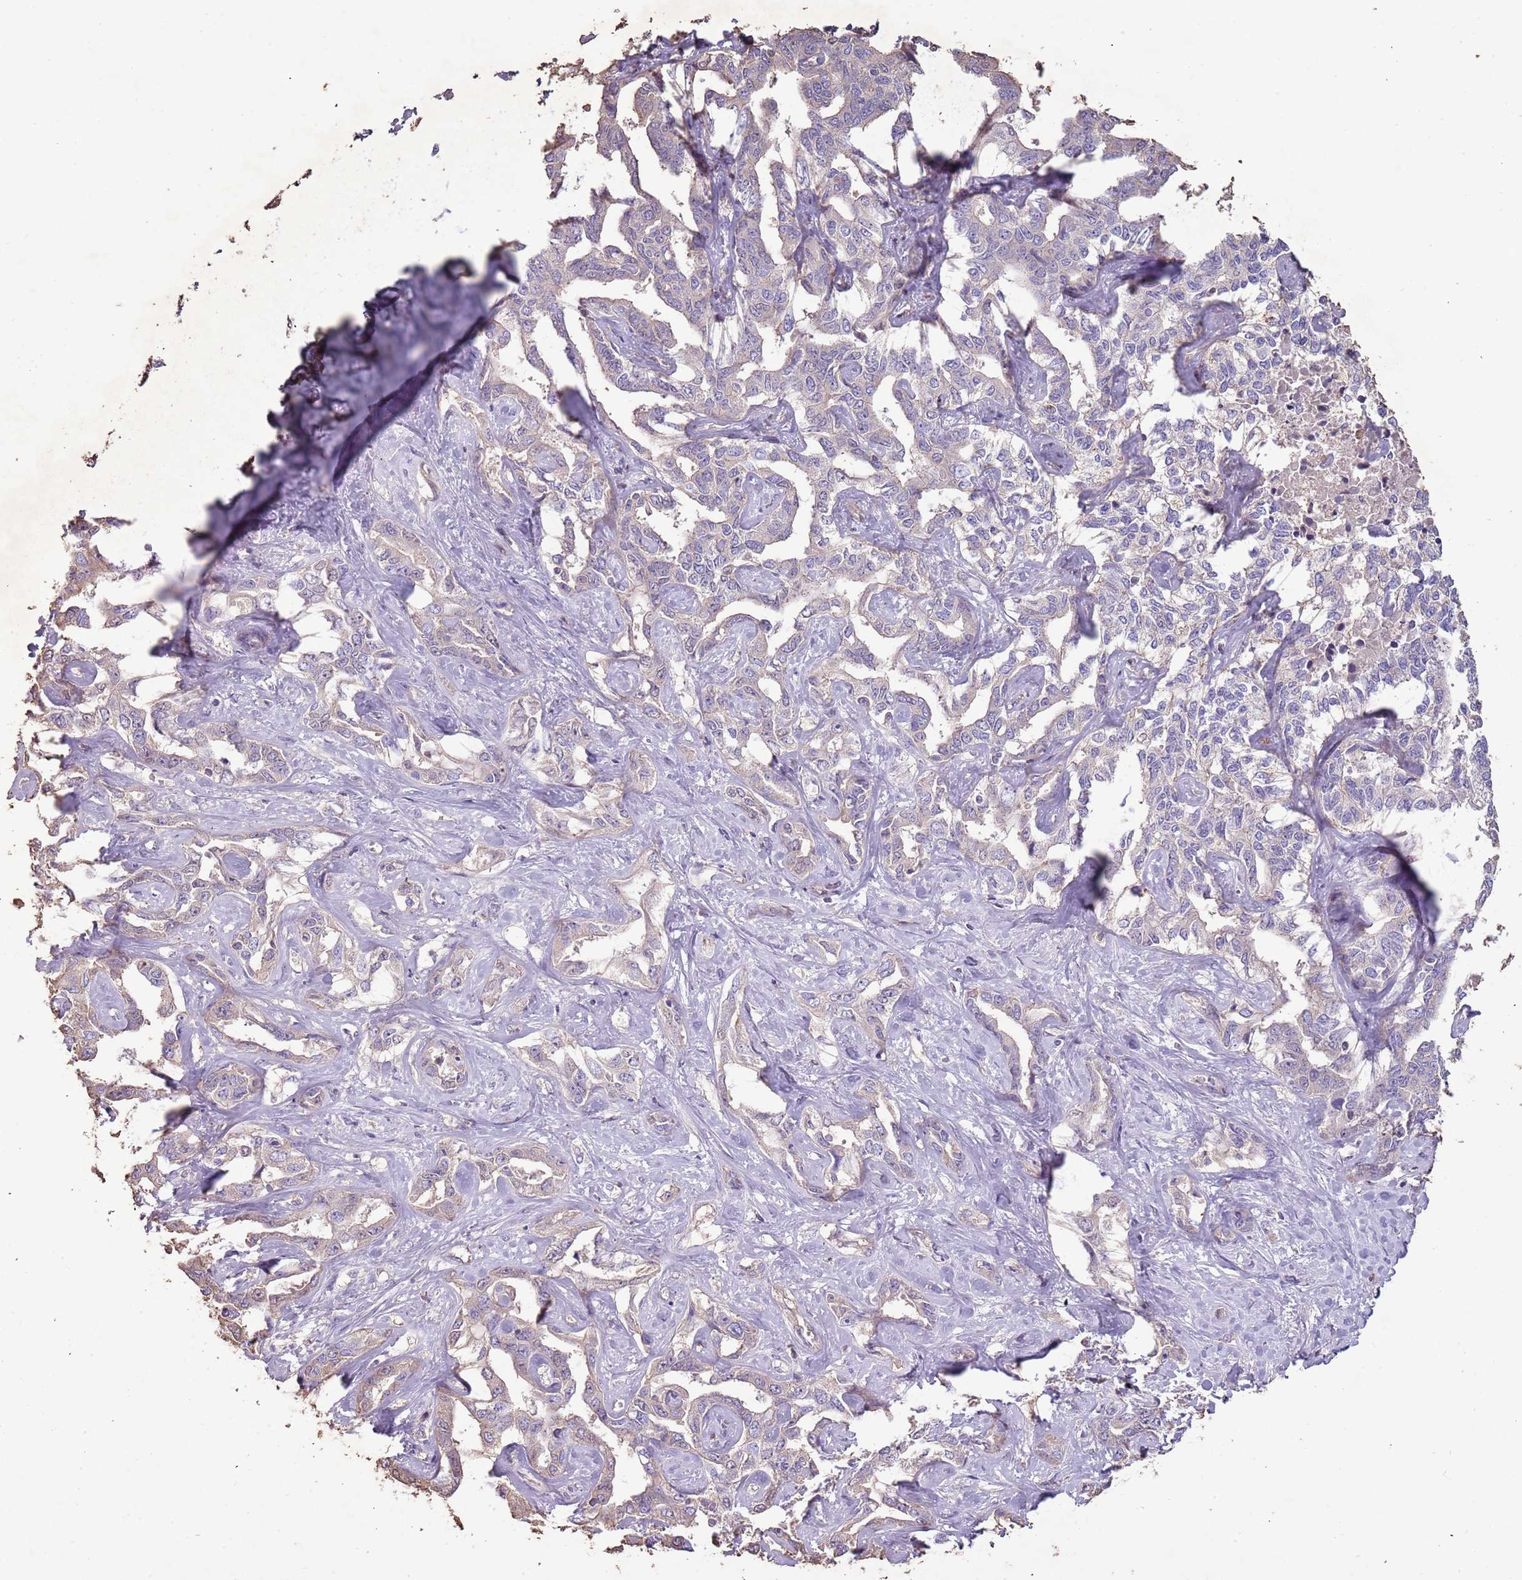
{"staining": {"intensity": "negative", "quantity": "none", "location": "none"}, "tissue": "liver cancer", "cell_type": "Tumor cells", "image_type": "cancer", "snomed": [{"axis": "morphology", "description": "Cholangiocarcinoma"}, {"axis": "topography", "description": "Liver"}], "caption": "Immunohistochemistry (IHC) histopathology image of human cholangiocarcinoma (liver) stained for a protein (brown), which displays no expression in tumor cells. Brightfield microscopy of immunohistochemistry stained with DAB (brown) and hematoxylin (blue), captured at high magnification.", "gene": "FECH", "patient": {"sex": "male", "age": 59}}